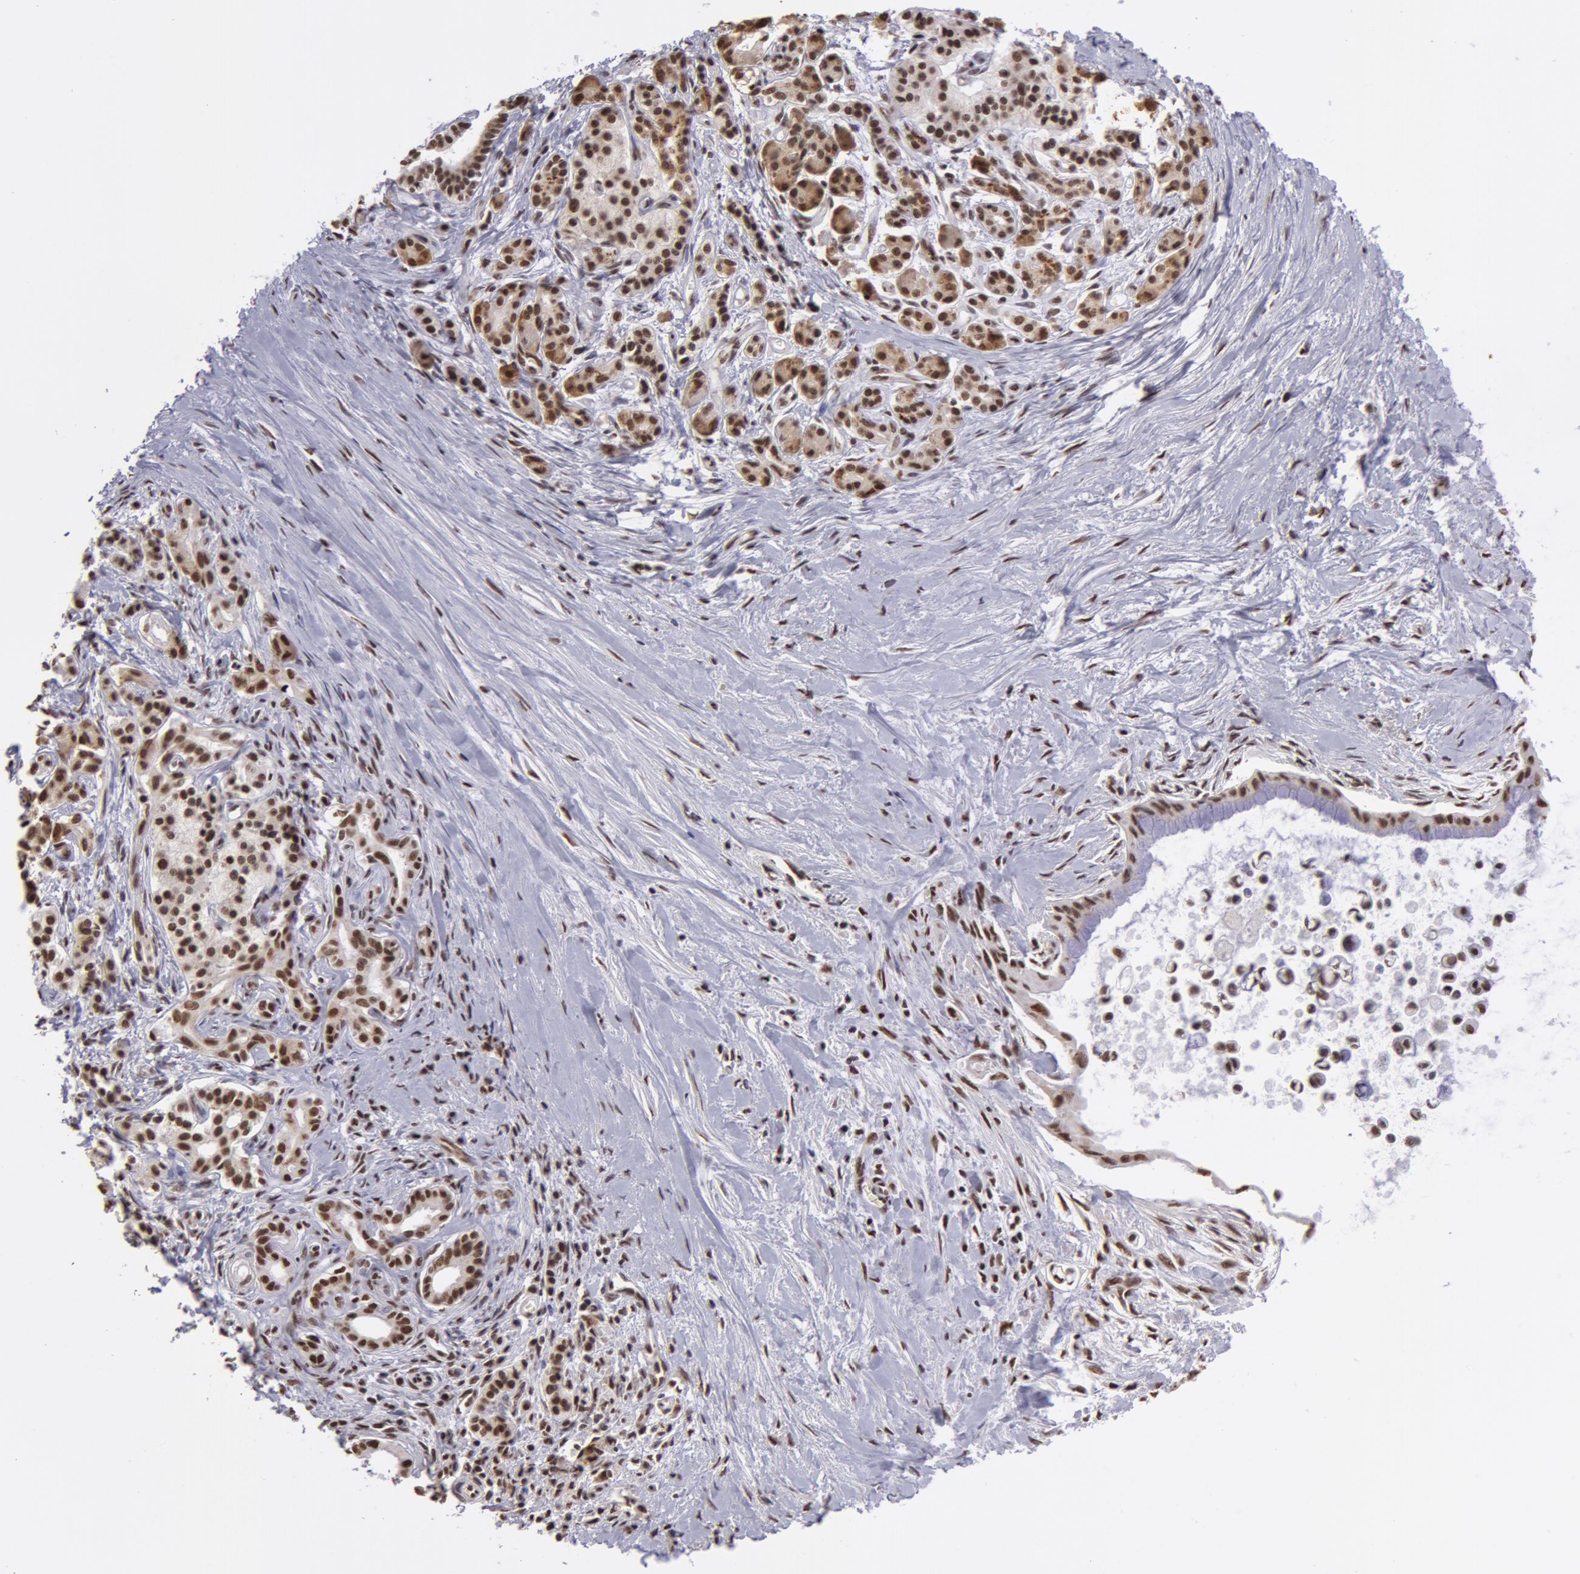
{"staining": {"intensity": "moderate", "quantity": "25%-75%", "location": "cytoplasmic/membranous,nuclear"}, "tissue": "pancreatic cancer", "cell_type": "Tumor cells", "image_type": "cancer", "snomed": [{"axis": "morphology", "description": "Adenocarcinoma, NOS"}, {"axis": "topography", "description": "Pancreas"}], "caption": "Moderate cytoplasmic/membranous and nuclear positivity for a protein is present in approximately 25%-75% of tumor cells of adenocarcinoma (pancreatic) using immunohistochemistry.", "gene": "VRTN", "patient": {"sex": "male", "age": 59}}